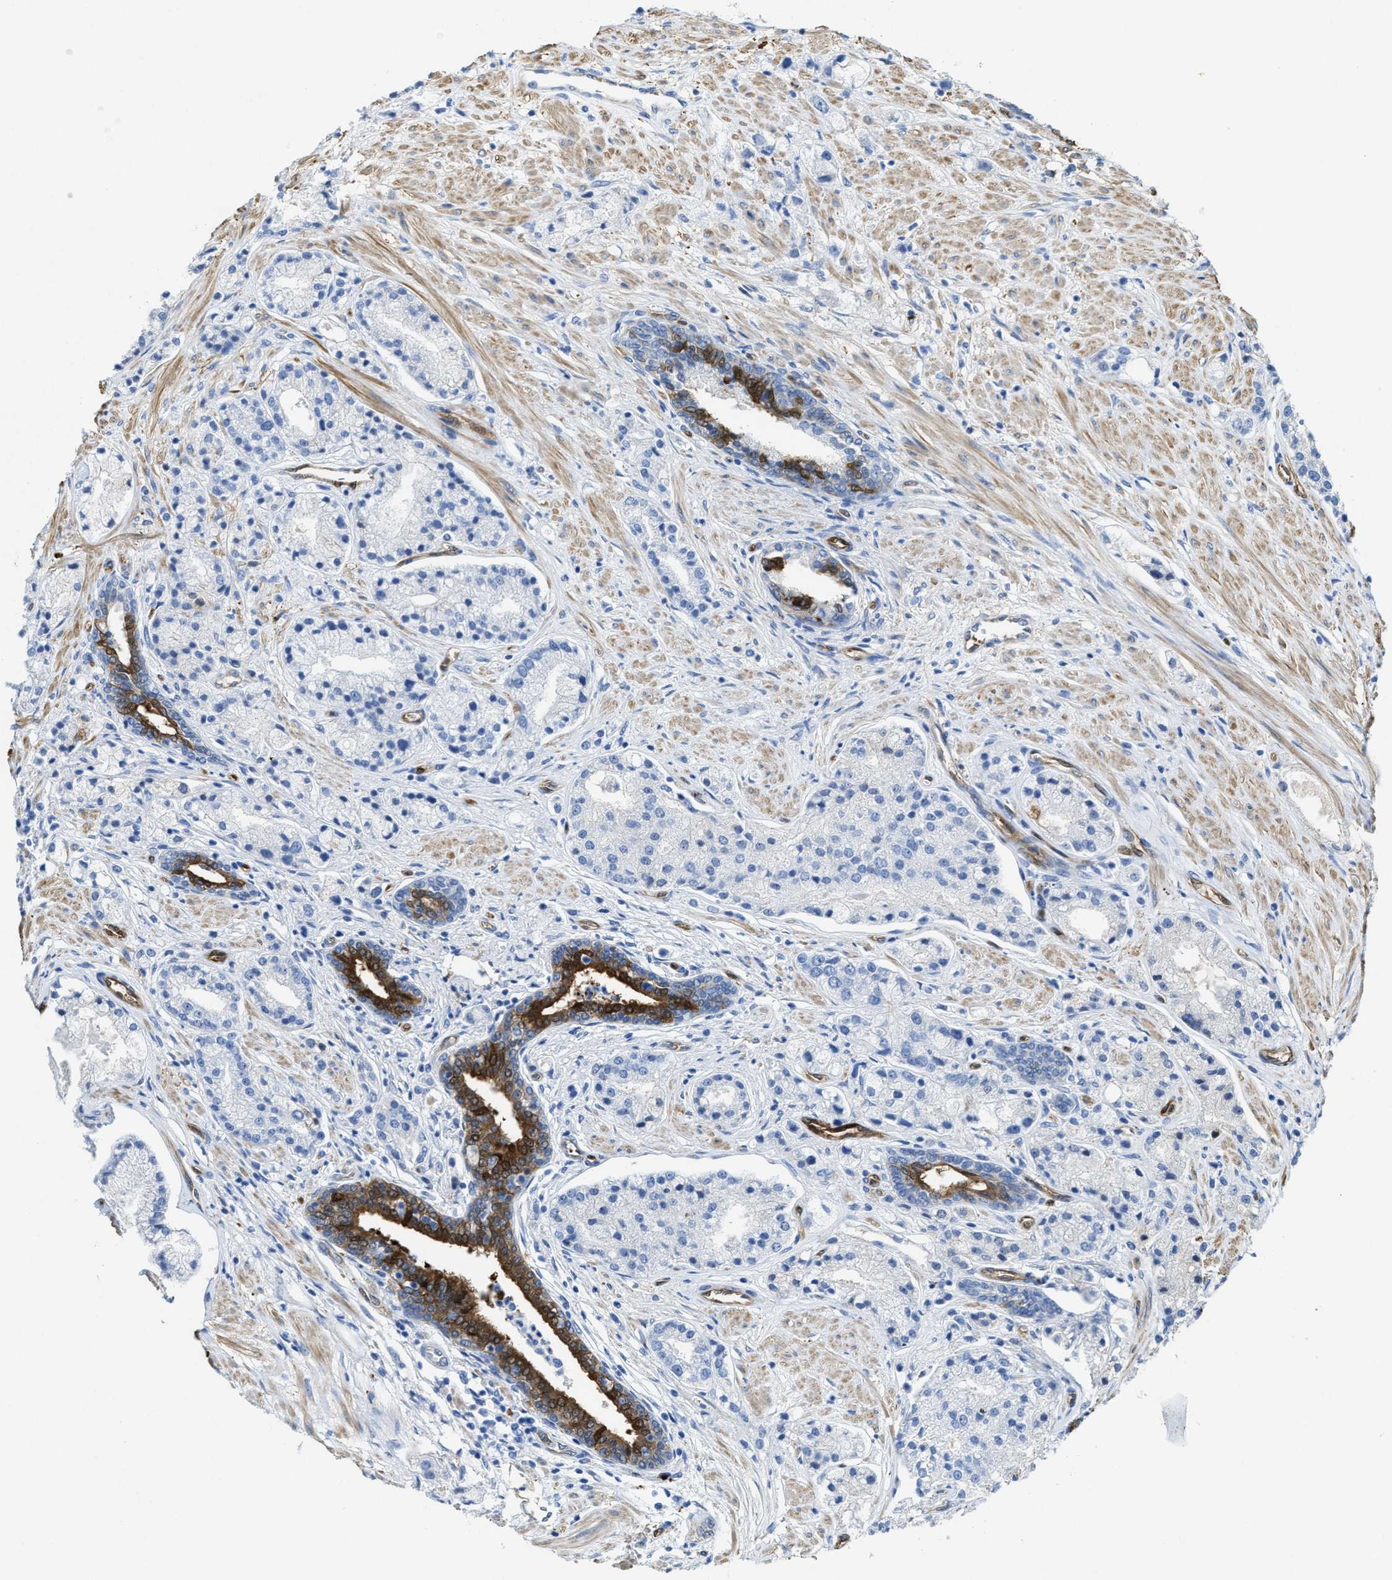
{"staining": {"intensity": "negative", "quantity": "none", "location": "none"}, "tissue": "prostate cancer", "cell_type": "Tumor cells", "image_type": "cancer", "snomed": [{"axis": "morphology", "description": "Adenocarcinoma, High grade"}, {"axis": "topography", "description": "Prostate"}], "caption": "A photomicrograph of prostate cancer stained for a protein reveals no brown staining in tumor cells.", "gene": "ASS1", "patient": {"sex": "male", "age": 50}}